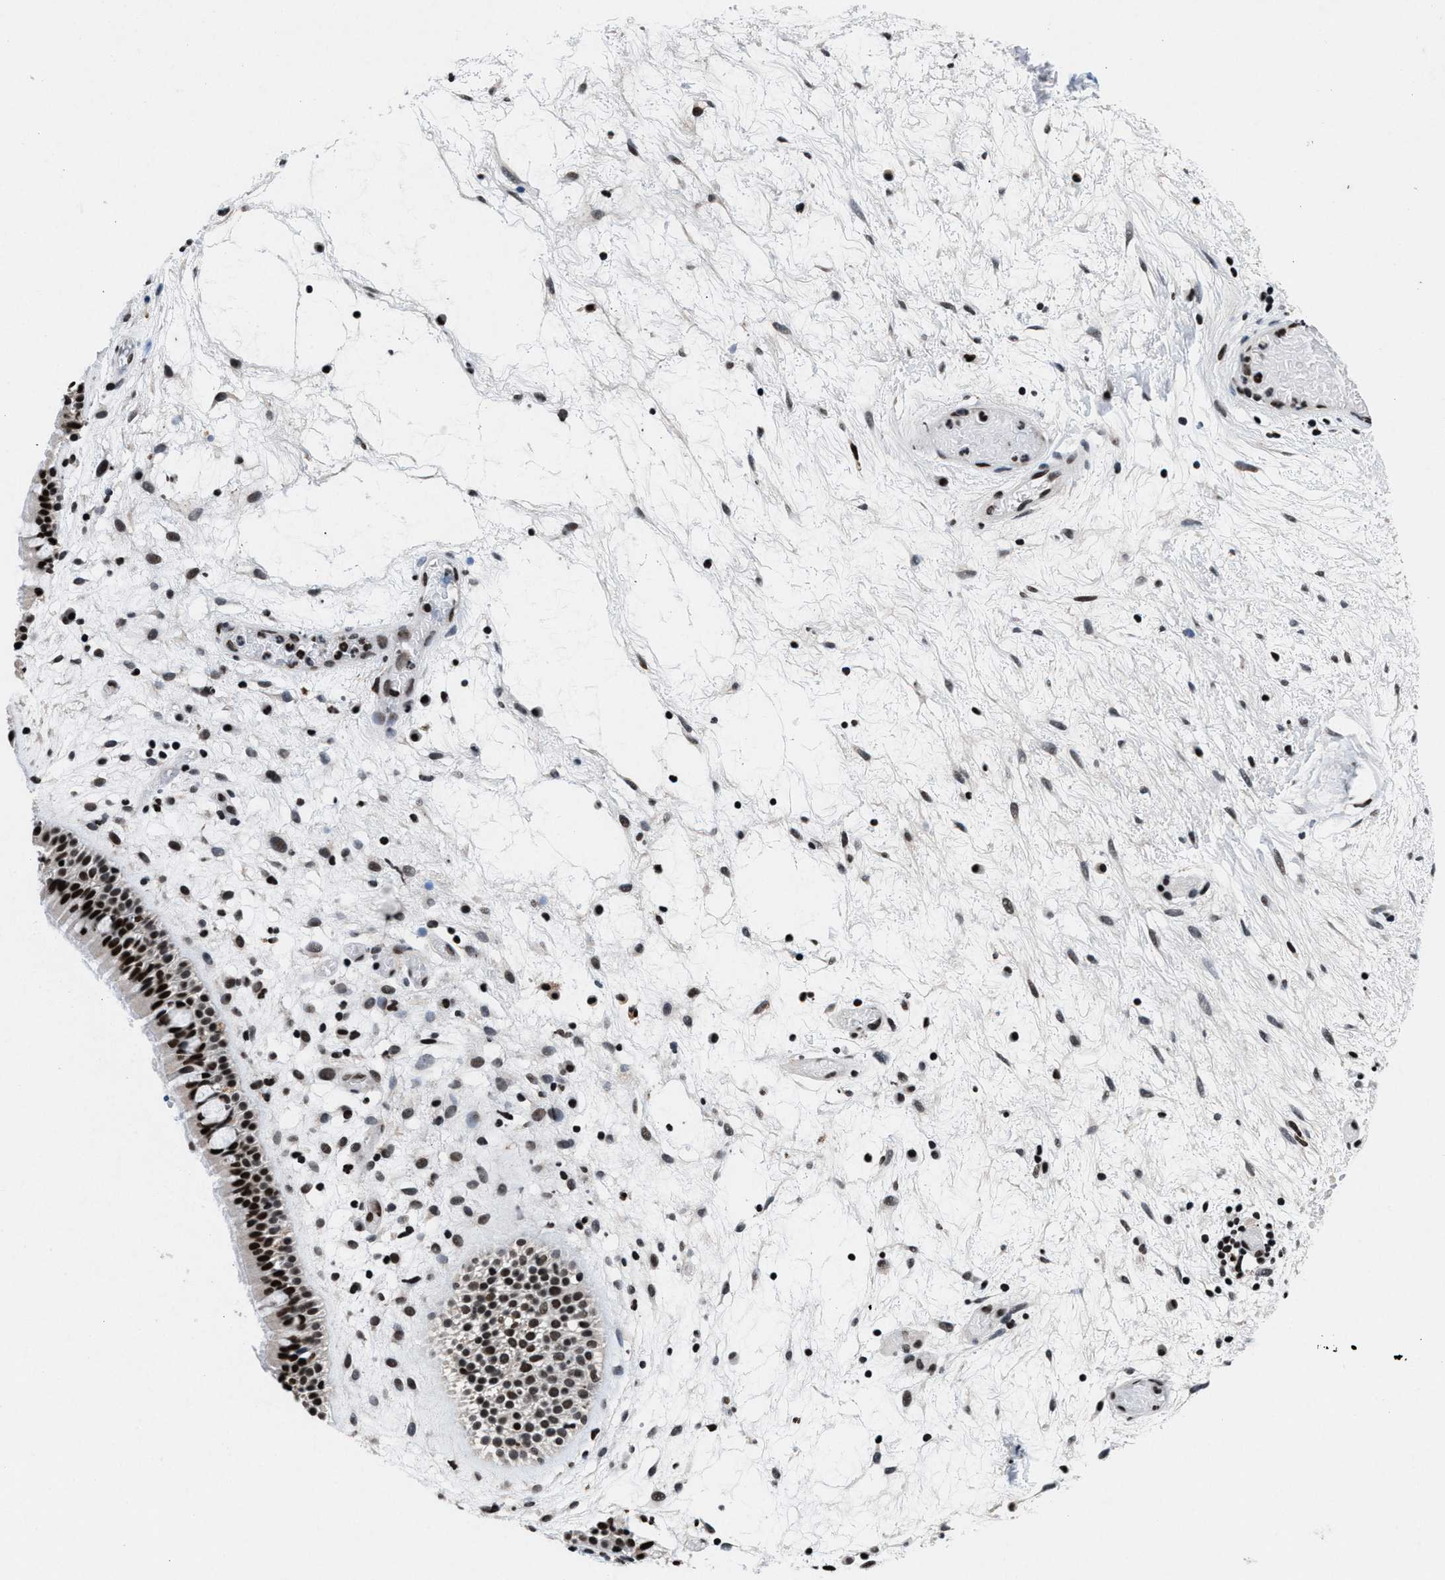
{"staining": {"intensity": "strong", "quantity": ">75%", "location": "nuclear"}, "tissue": "nasopharynx", "cell_type": "Respiratory epithelial cells", "image_type": "normal", "snomed": [{"axis": "morphology", "description": "Normal tissue, NOS"}, {"axis": "morphology", "description": "Inflammation, NOS"}, {"axis": "topography", "description": "Nasopharynx"}], "caption": "The immunohistochemical stain shows strong nuclear staining in respiratory epithelial cells of unremarkable nasopharynx.", "gene": "WDR81", "patient": {"sex": "male", "age": 48}}